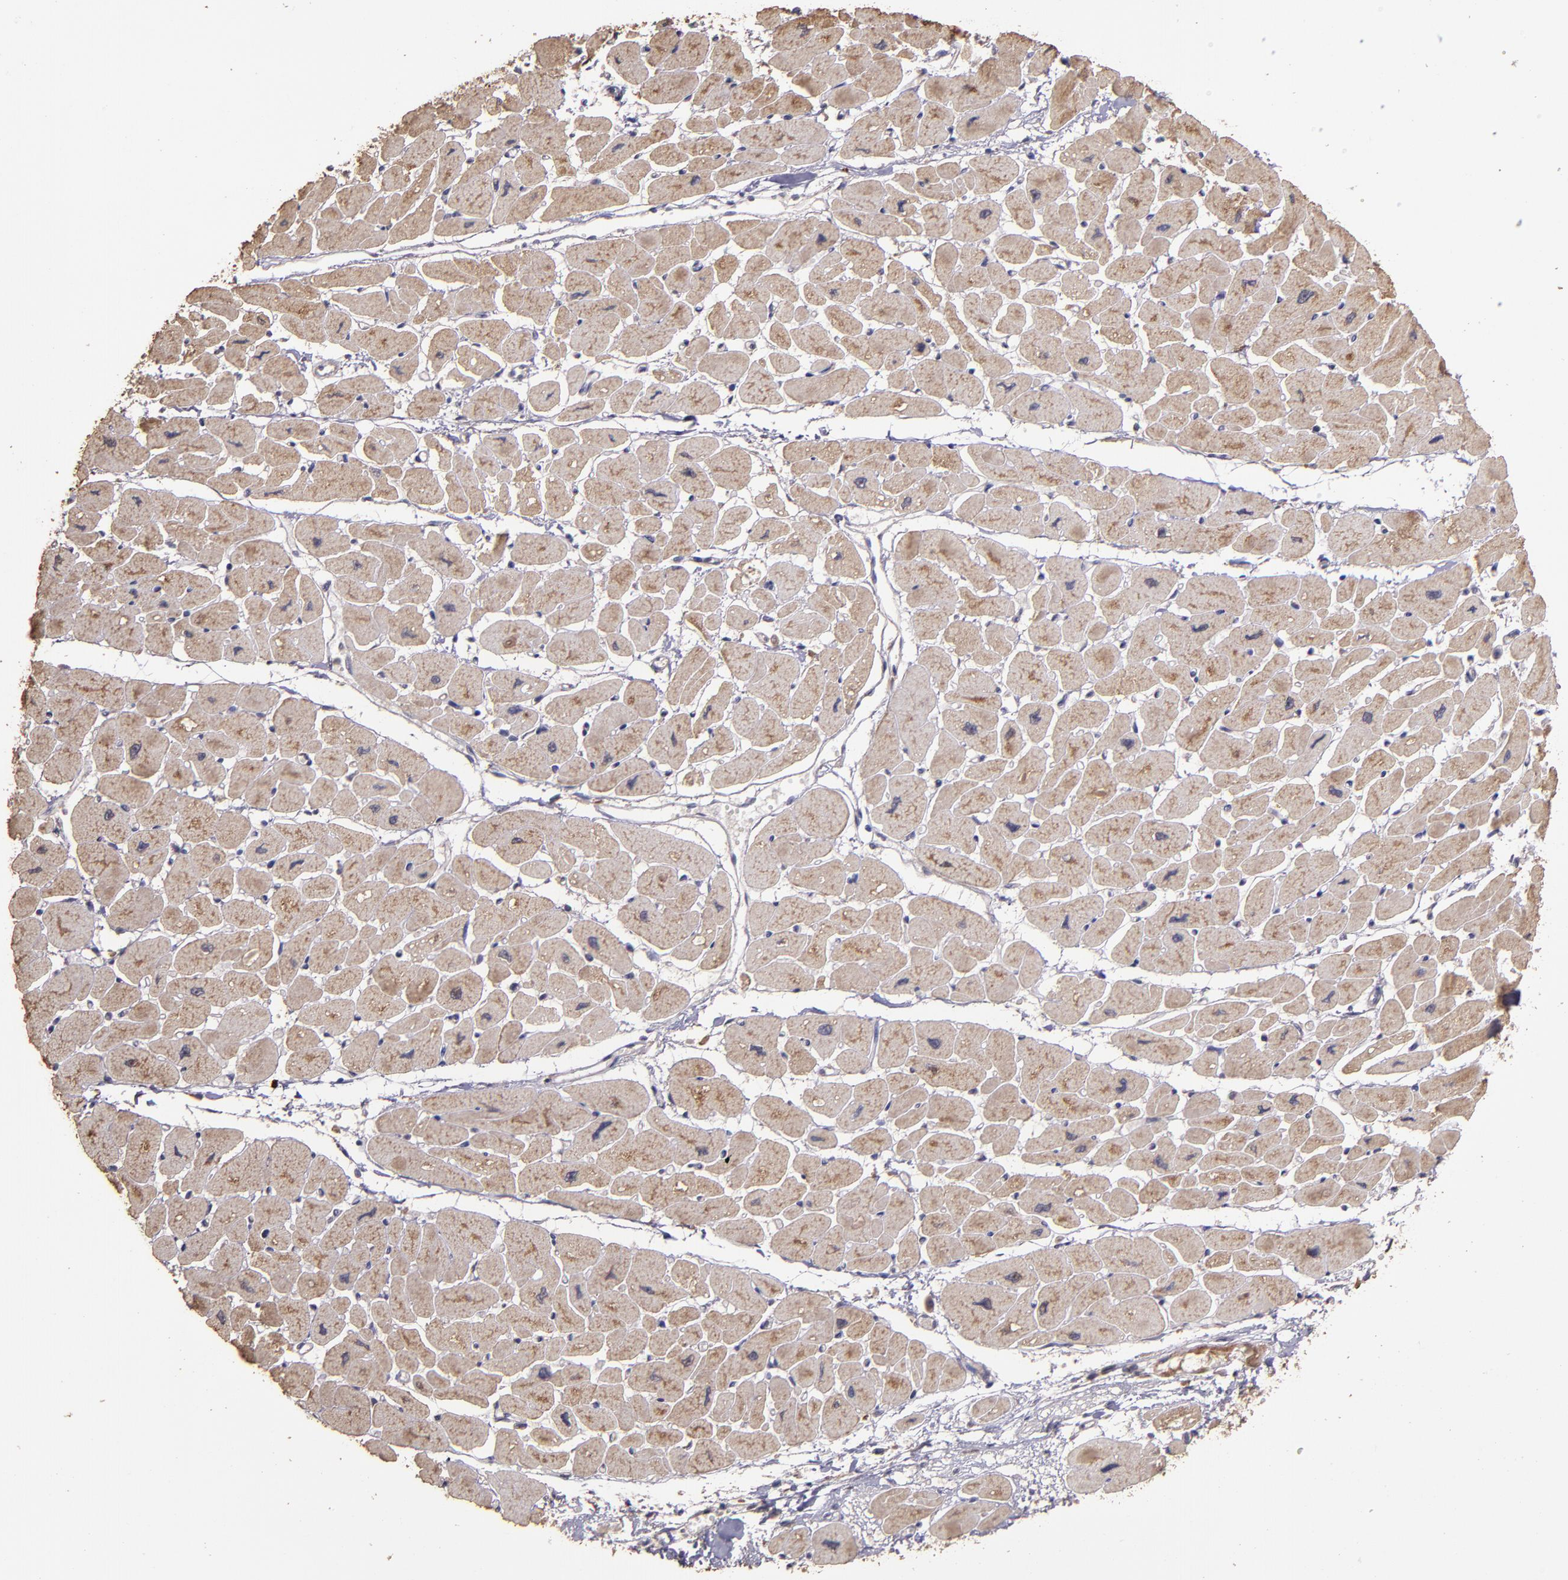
{"staining": {"intensity": "moderate", "quantity": ">75%", "location": "cytoplasmic/membranous"}, "tissue": "heart muscle", "cell_type": "Cardiomyocytes", "image_type": "normal", "snomed": [{"axis": "morphology", "description": "Normal tissue, NOS"}, {"axis": "topography", "description": "Heart"}], "caption": "Immunohistochemical staining of benign human heart muscle exhibits >75% levels of moderate cytoplasmic/membranous protein expression in about >75% of cardiomyocytes.", "gene": "HECTD1", "patient": {"sex": "female", "age": 54}}